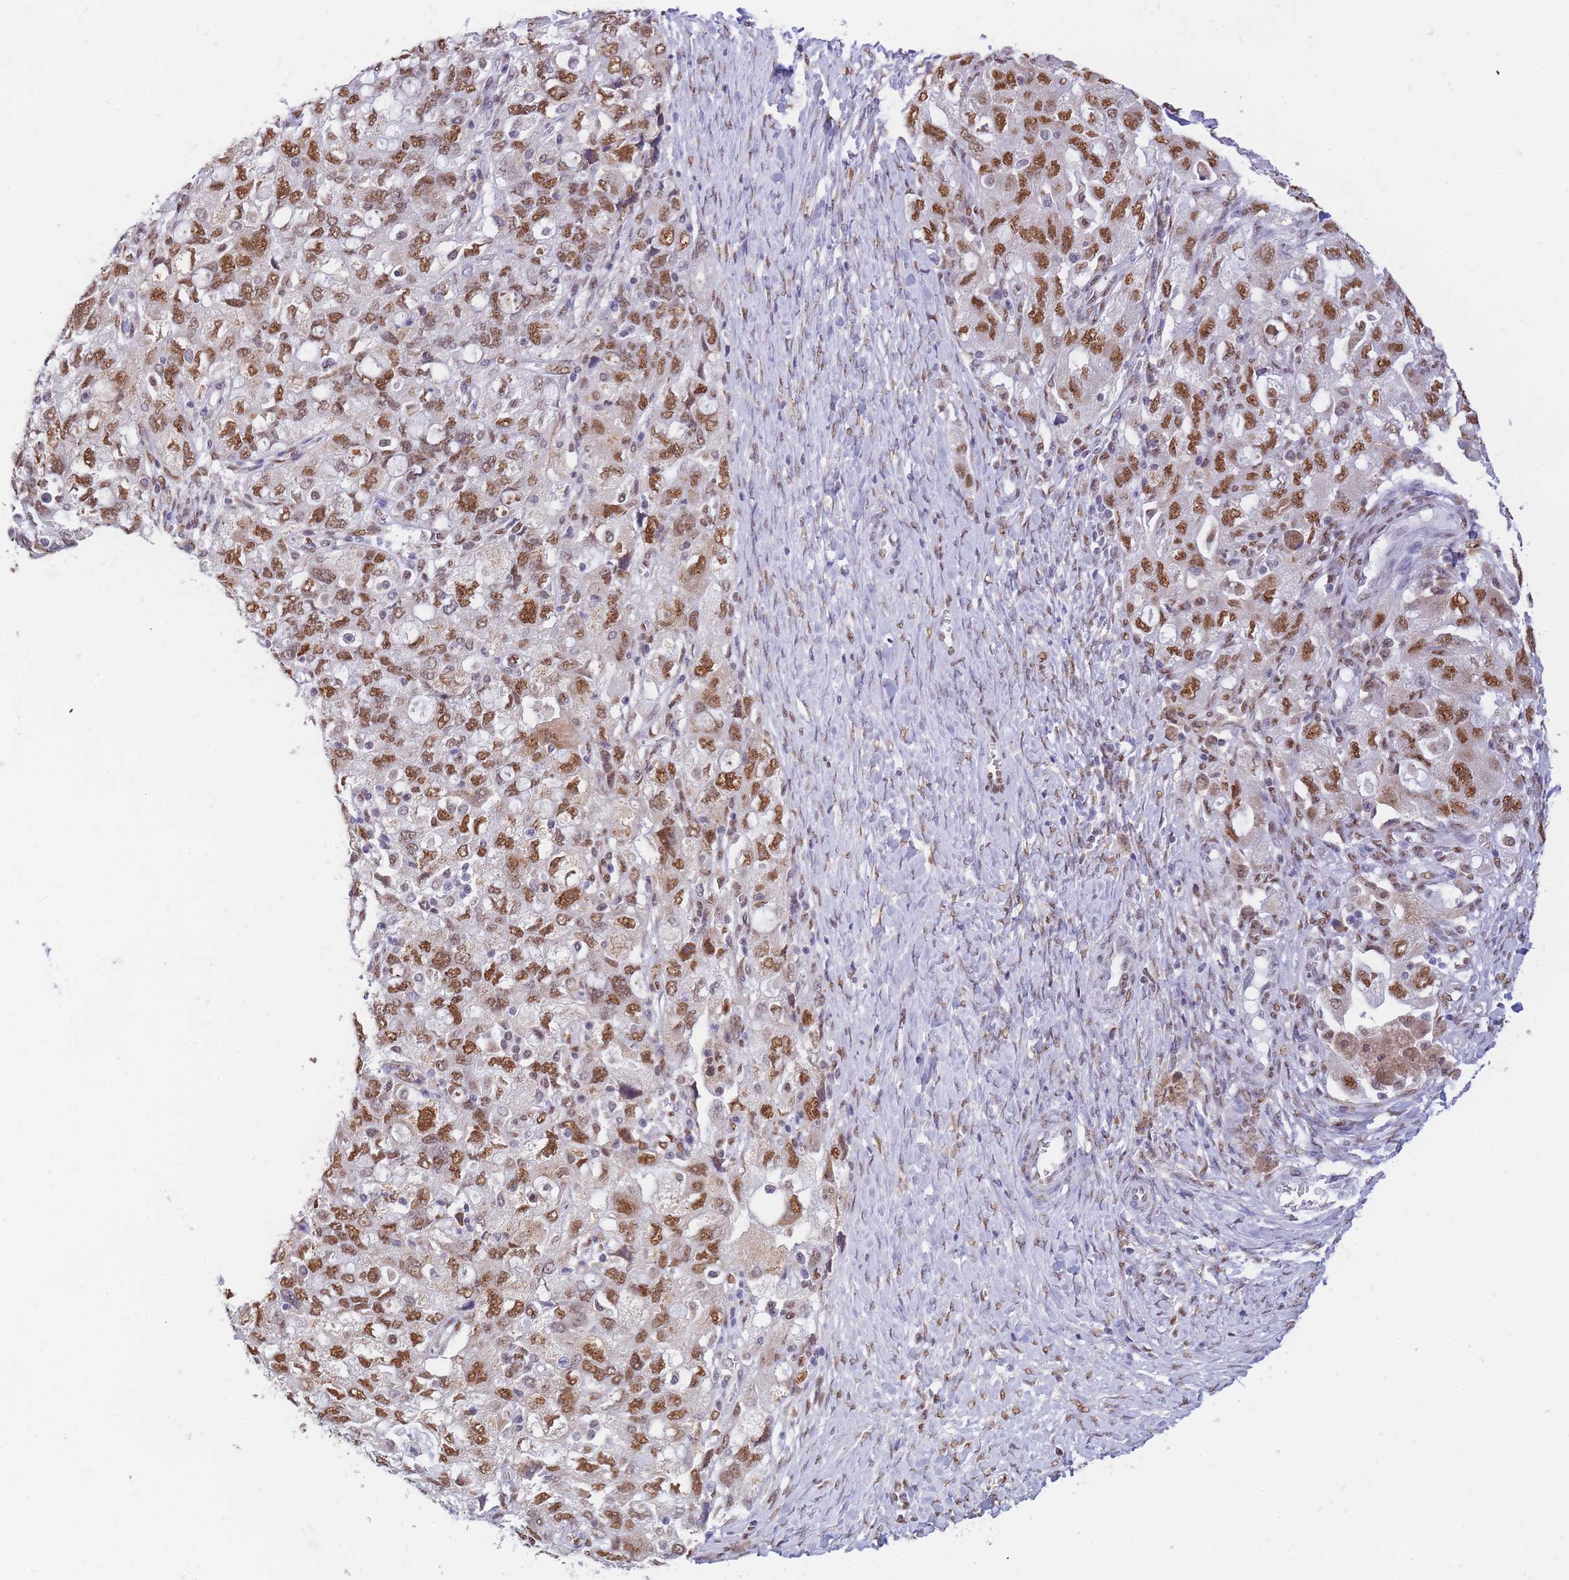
{"staining": {"intensity": "moderate", "quantity": ">75%", "location": "nuclear"}, "tissue": "ovarian cancer", "cell_type": "Tumor cells", "image_type": "cancer", "snomed": [{"axis": "morphology", "description": "Carcinoma, NOS"}, {"axis": "morphology", "description": "Cystadenocarcinoma, serous, NOS"}, {"axis": "topography", "description": "Ovary"}], "caption": "Brown immunohistochemical staining in ovarian cancer displays moderate nuclear expression in about >75% of tumor cells.", "gene": "FAM153A", "patient": {"sex": "female", "age": 69}}